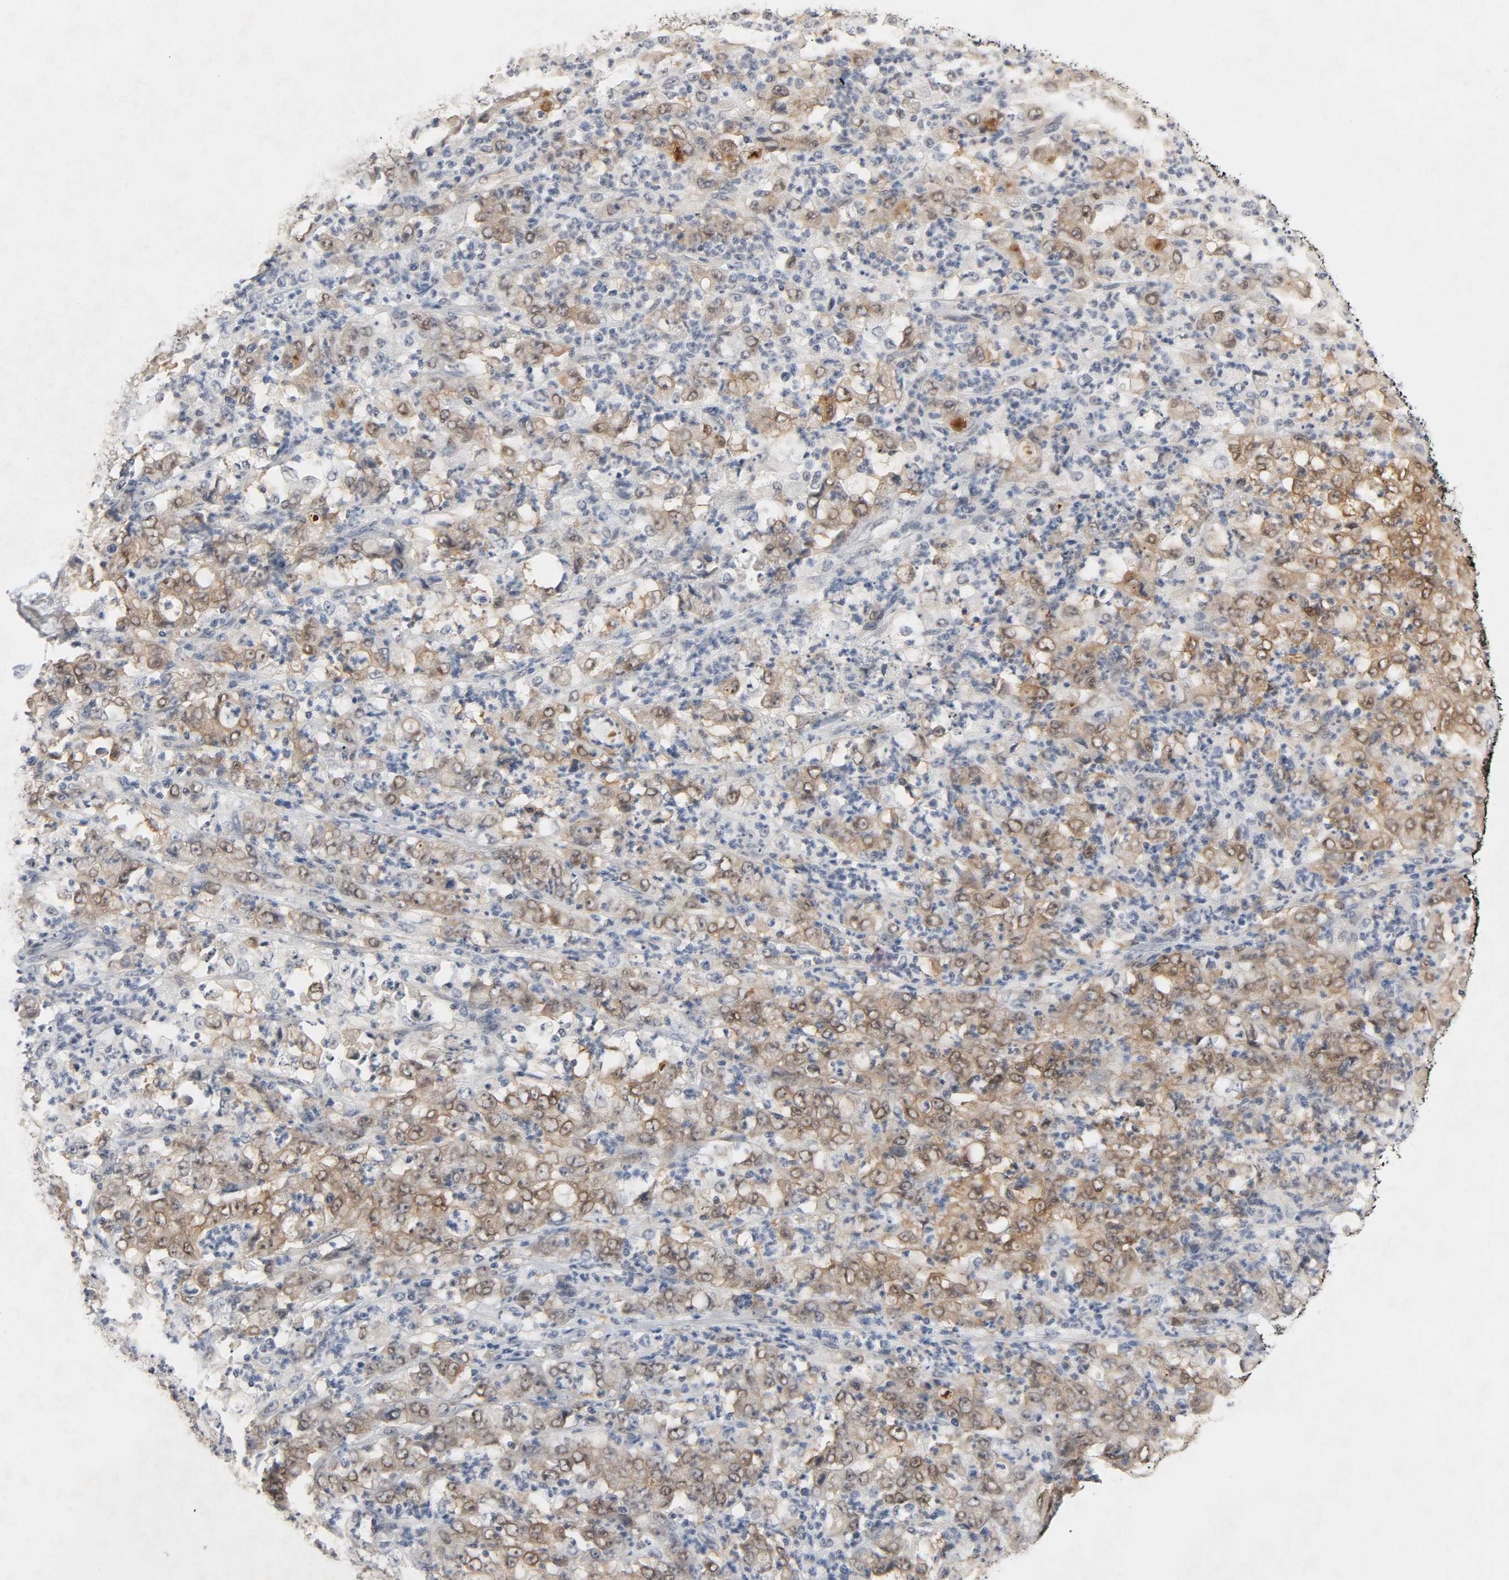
{"staining": {"intensity": "moderate", "quantity": "25%-75%", "location": "cytoplasmic/membranous"}, "tissue": "stomach cancer", "cell_type": "Tumor cells", "image_type": "cancer", "snomed": [{"axis": "morphology", "description": "Adenocarcinoma, NOS"}, {"axis": "topography", "description": "Stomach, lower"}], "caption": "Immunohistochemistry image of neoplastic tissue: stomach cancer stained using immunohistochemistry (IHC) shows medium levels of moderate protein expression localized specifically in the cytoplasmic/membranous of tumor cells, appearing as a cytoplasmic/membranous brown color.", "gene": "ACSS2", "patient": {"sex": "female", "age": 71}}